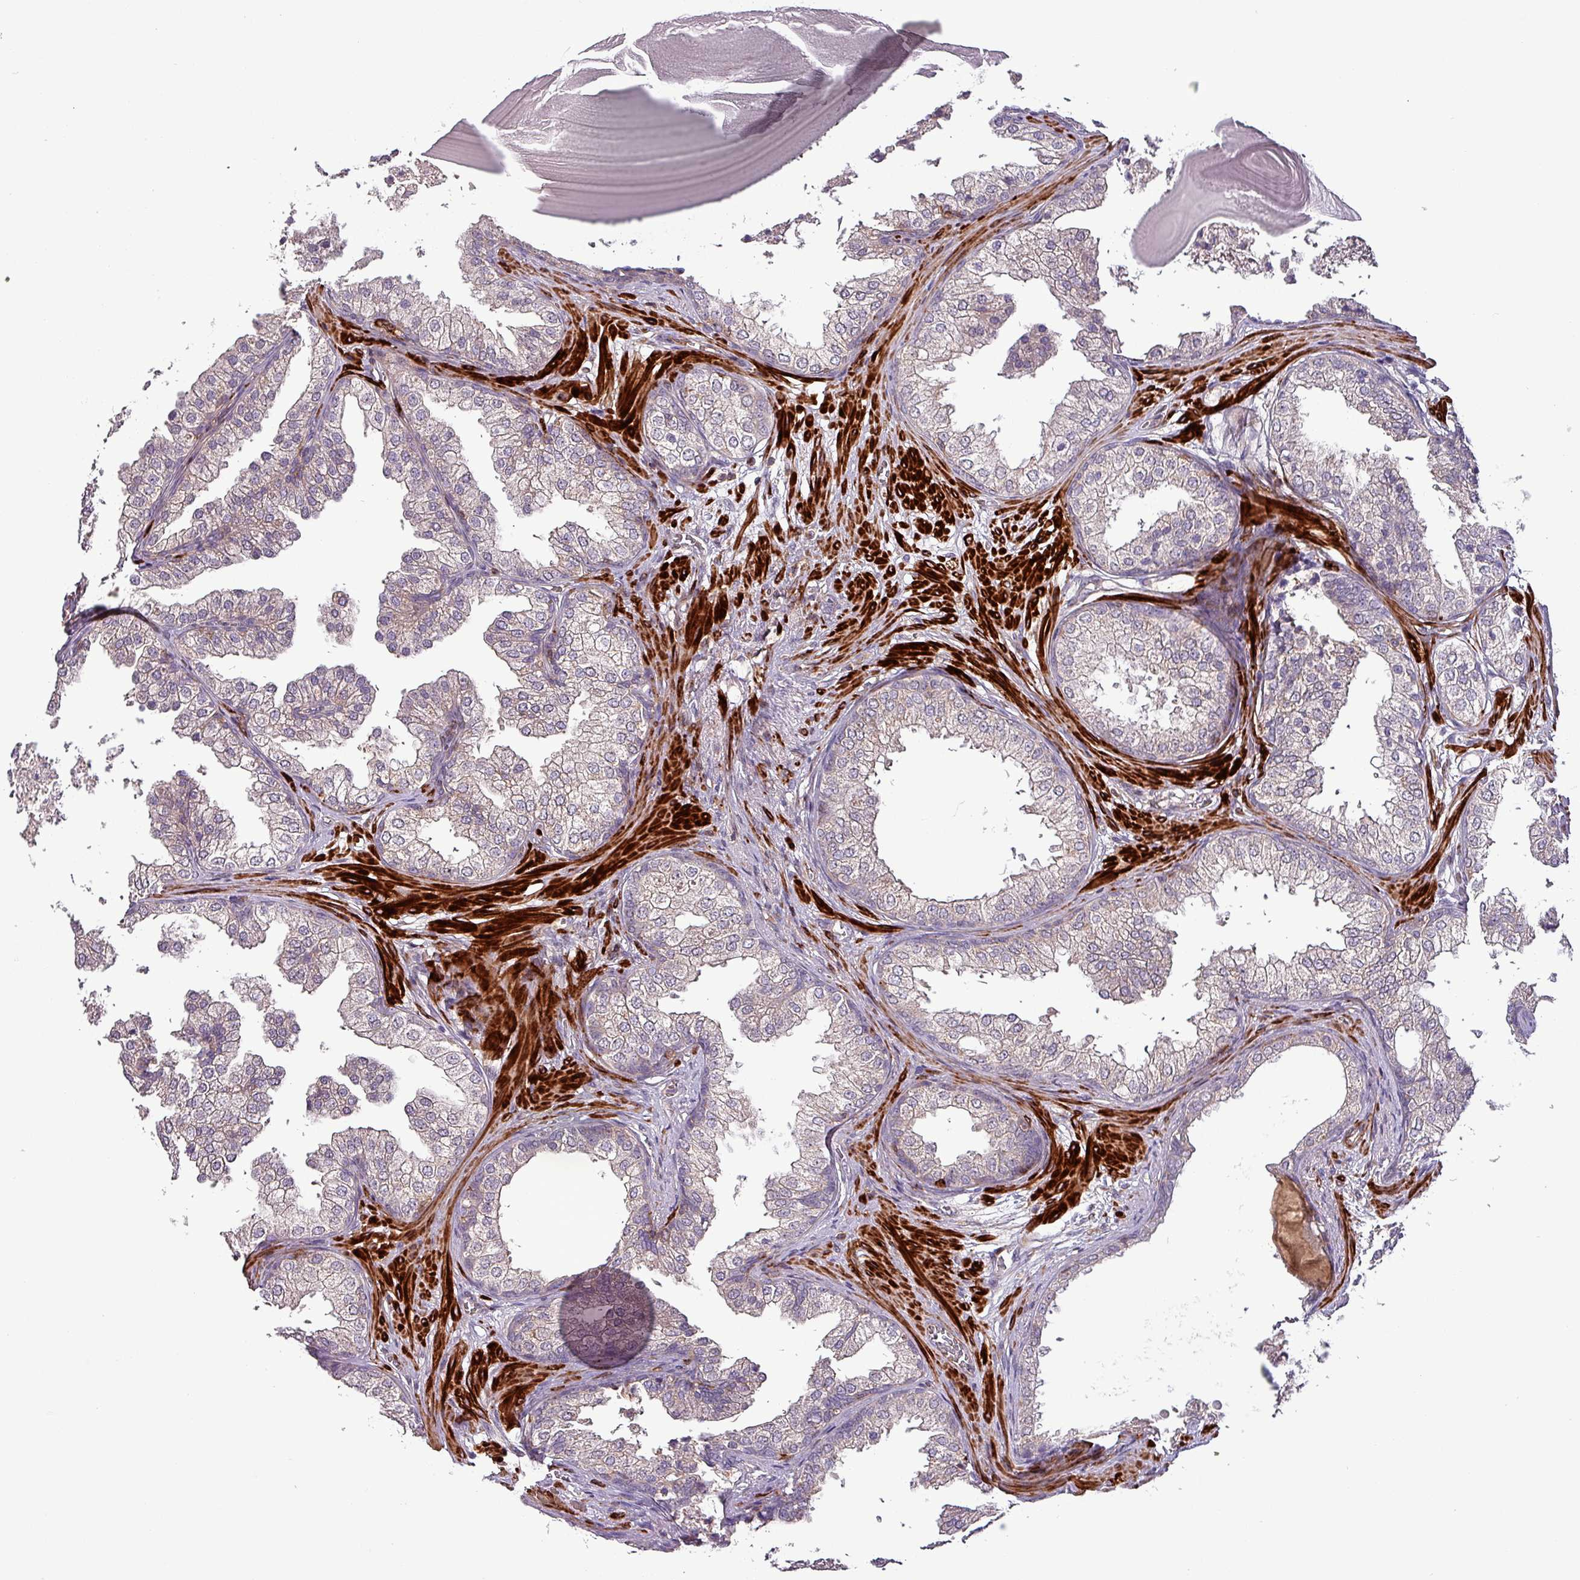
{"staining": {"intensity": "negative", "quantity": "none", "location": "none"}, "tissue": "prostate", "cell_type": "Glandular cells", "image_type": "normal", "snomed": [{"axis": "morphology", "description": "Normal tissue, NOS"}, {"axis": "topography", "description": "Prostate"}], "caption": "Prostate was stained to show a protein in brown. There is no significant positivity in glandular cells. (Stains: DAB (3,3'-diaminobenzidine) immunohistochemistry with hematoxylin counter stain, Microscopy: brightfield microscopy at high magnification).", "gene": "TPRA1", "patient": {"sex": "male", "age": 48}}